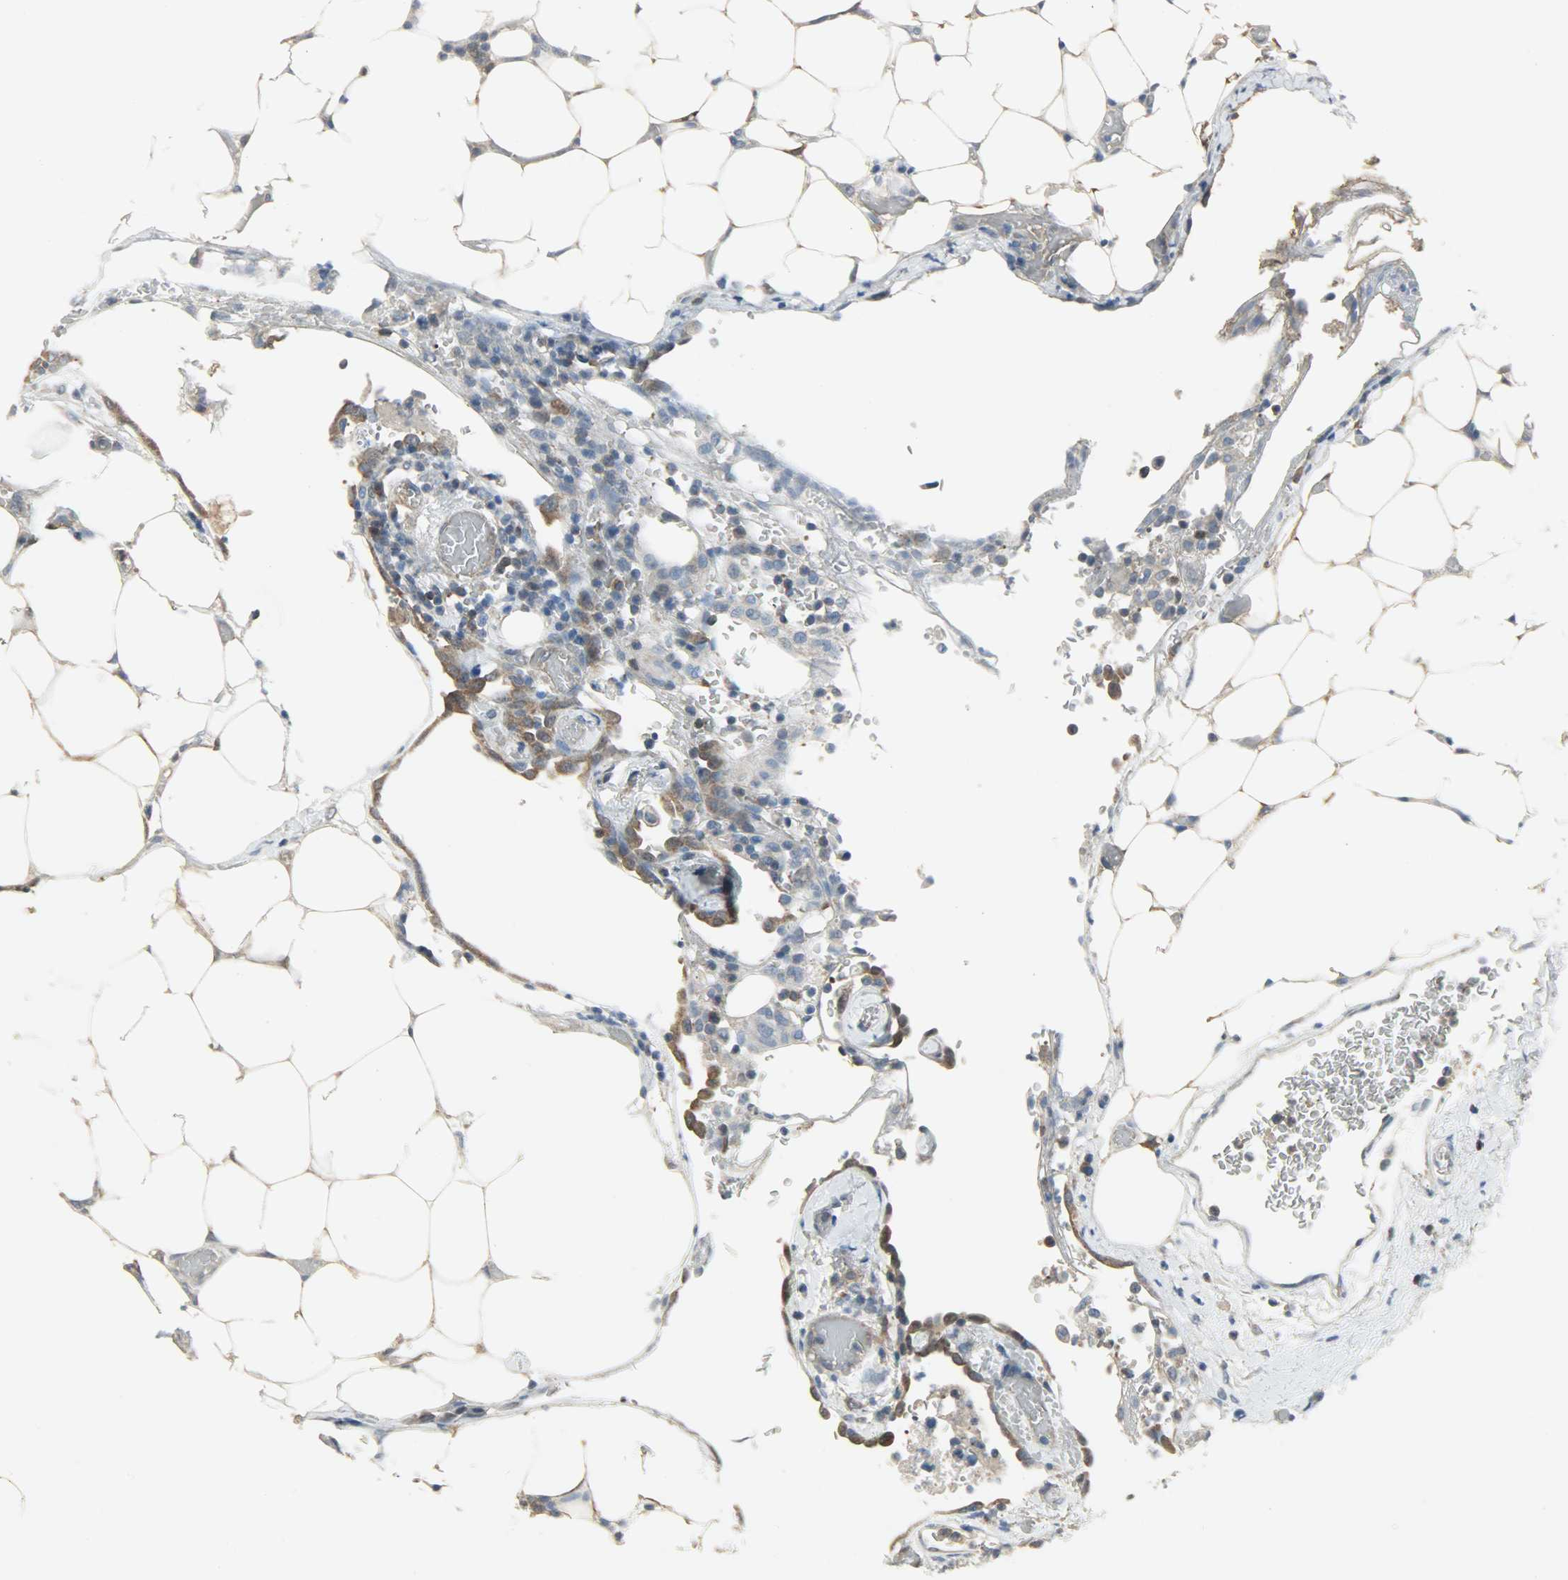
{"staining": {"intensity": "weak", "quantity": ">75%", "location": "cytoplasmic/membranous"}, "tissue": "colorectal cancer", "cell_type": "Tumor cells", "image_type": "cancer", "snomed": [{"axis": "morphology", "description": "Adenocarcinoma, NOS"}, {"axis": "topography", "description": "Colon"}], "caption": "Brown immunohistochemical staining in colorectal adenocarcinoma demonstrates weak cytoplasmic/membranous expression in about >75% of tumor cells. (IHC, brightfield microscopy, high magnification).", "gene": "LDHB", "patient": {"sex": "female", "age": 86}}